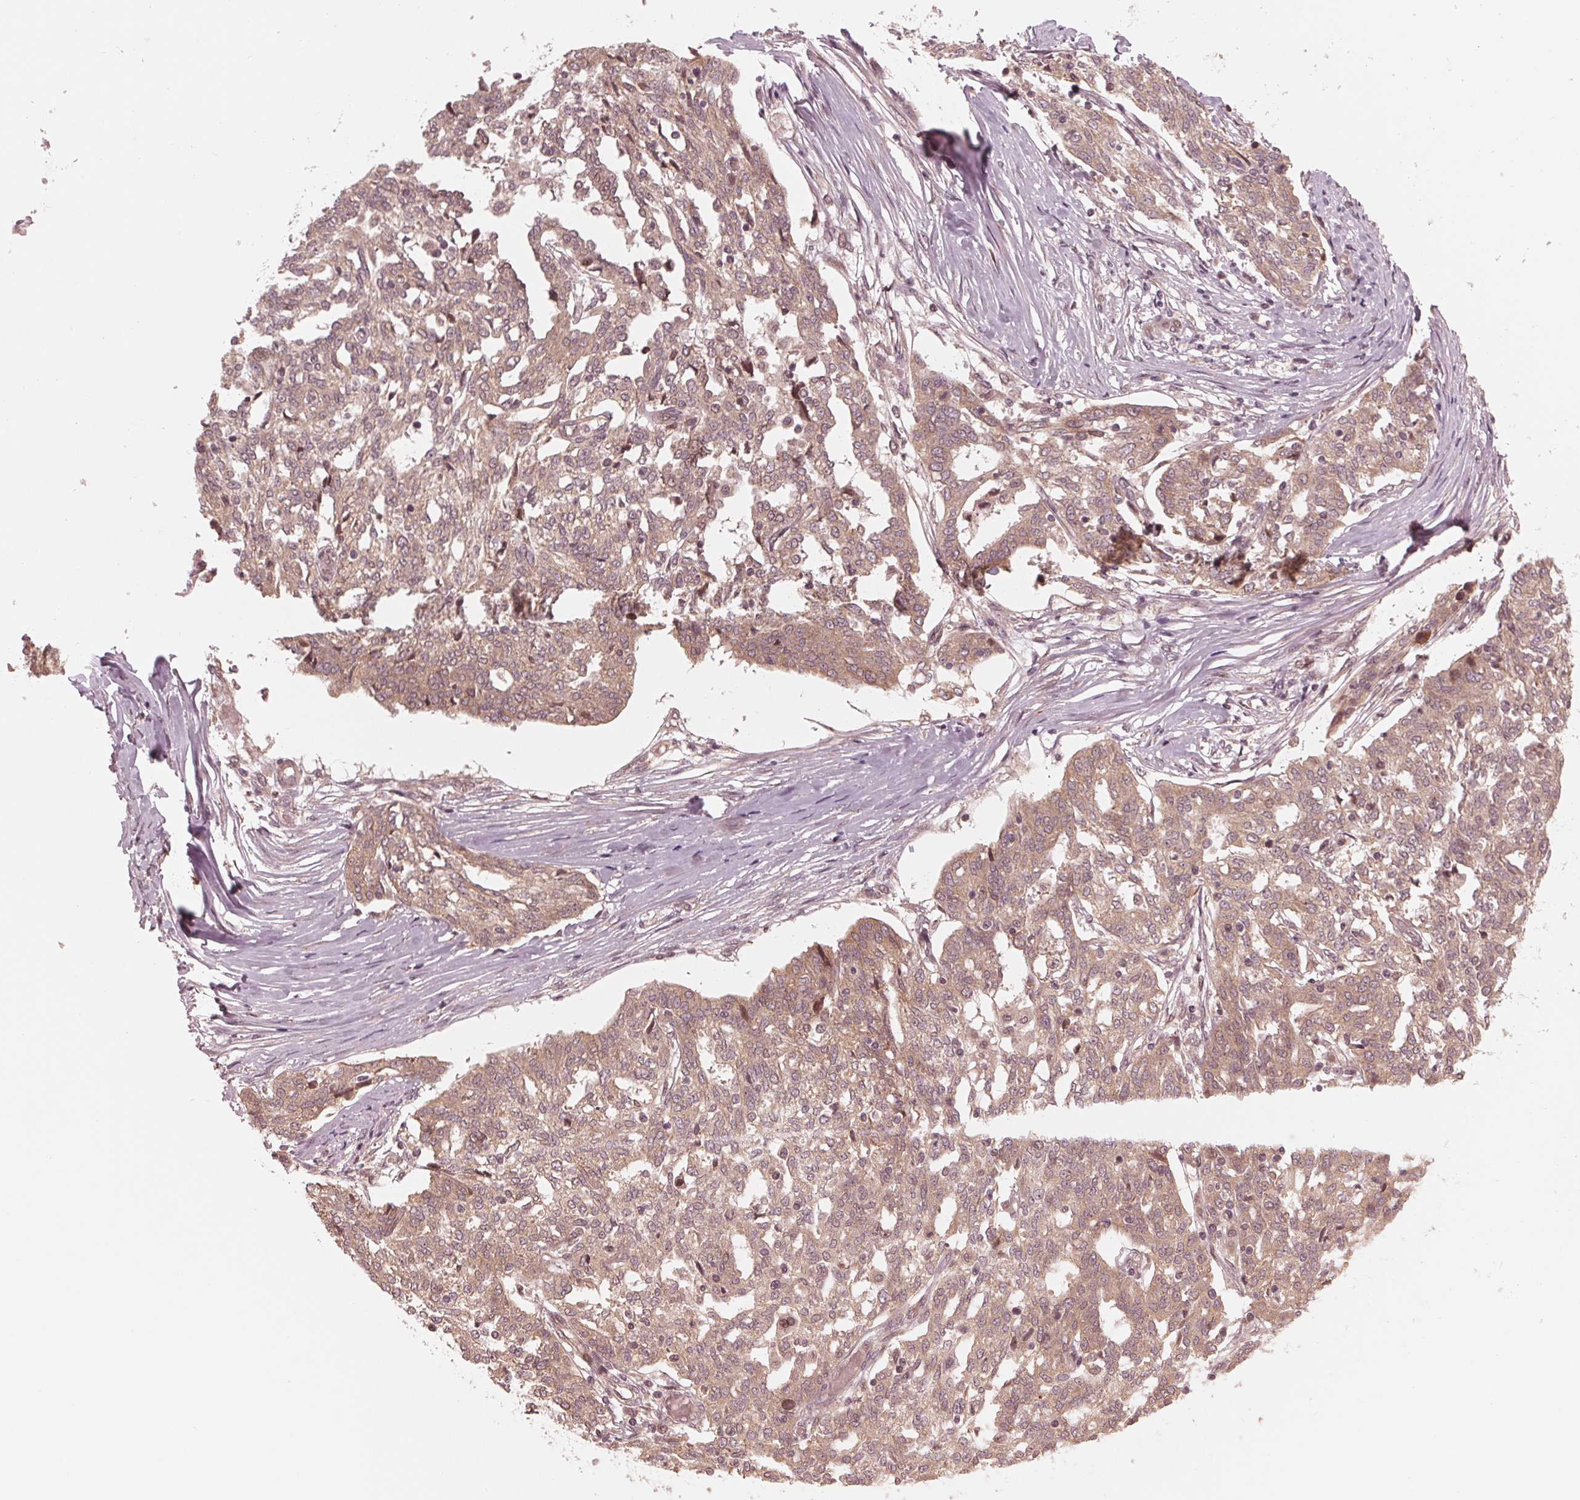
{"staining": {"intensity": "moderate", "quantity": ">75%", "location": "cytoplasmic/membranous"}, "tissue": "ovarian cancer", "cell_type": "Tumor cells", "image_type": "cancer", "snomed": [{"axis": "morphology", "description": "Cystadenocarcinoma, serous, NOS"}, {"axis": "topography", "description": "Ovary"}], "caption": "Ovarian serous cystadenocarcinoma stained with immunohistochemistry (IHC) displays moderate cytoplasmic/membranous positivity in about >75% of tumor cells.", "gene": "ZNF471", "patient": {"sex": "female", "age": 67}}